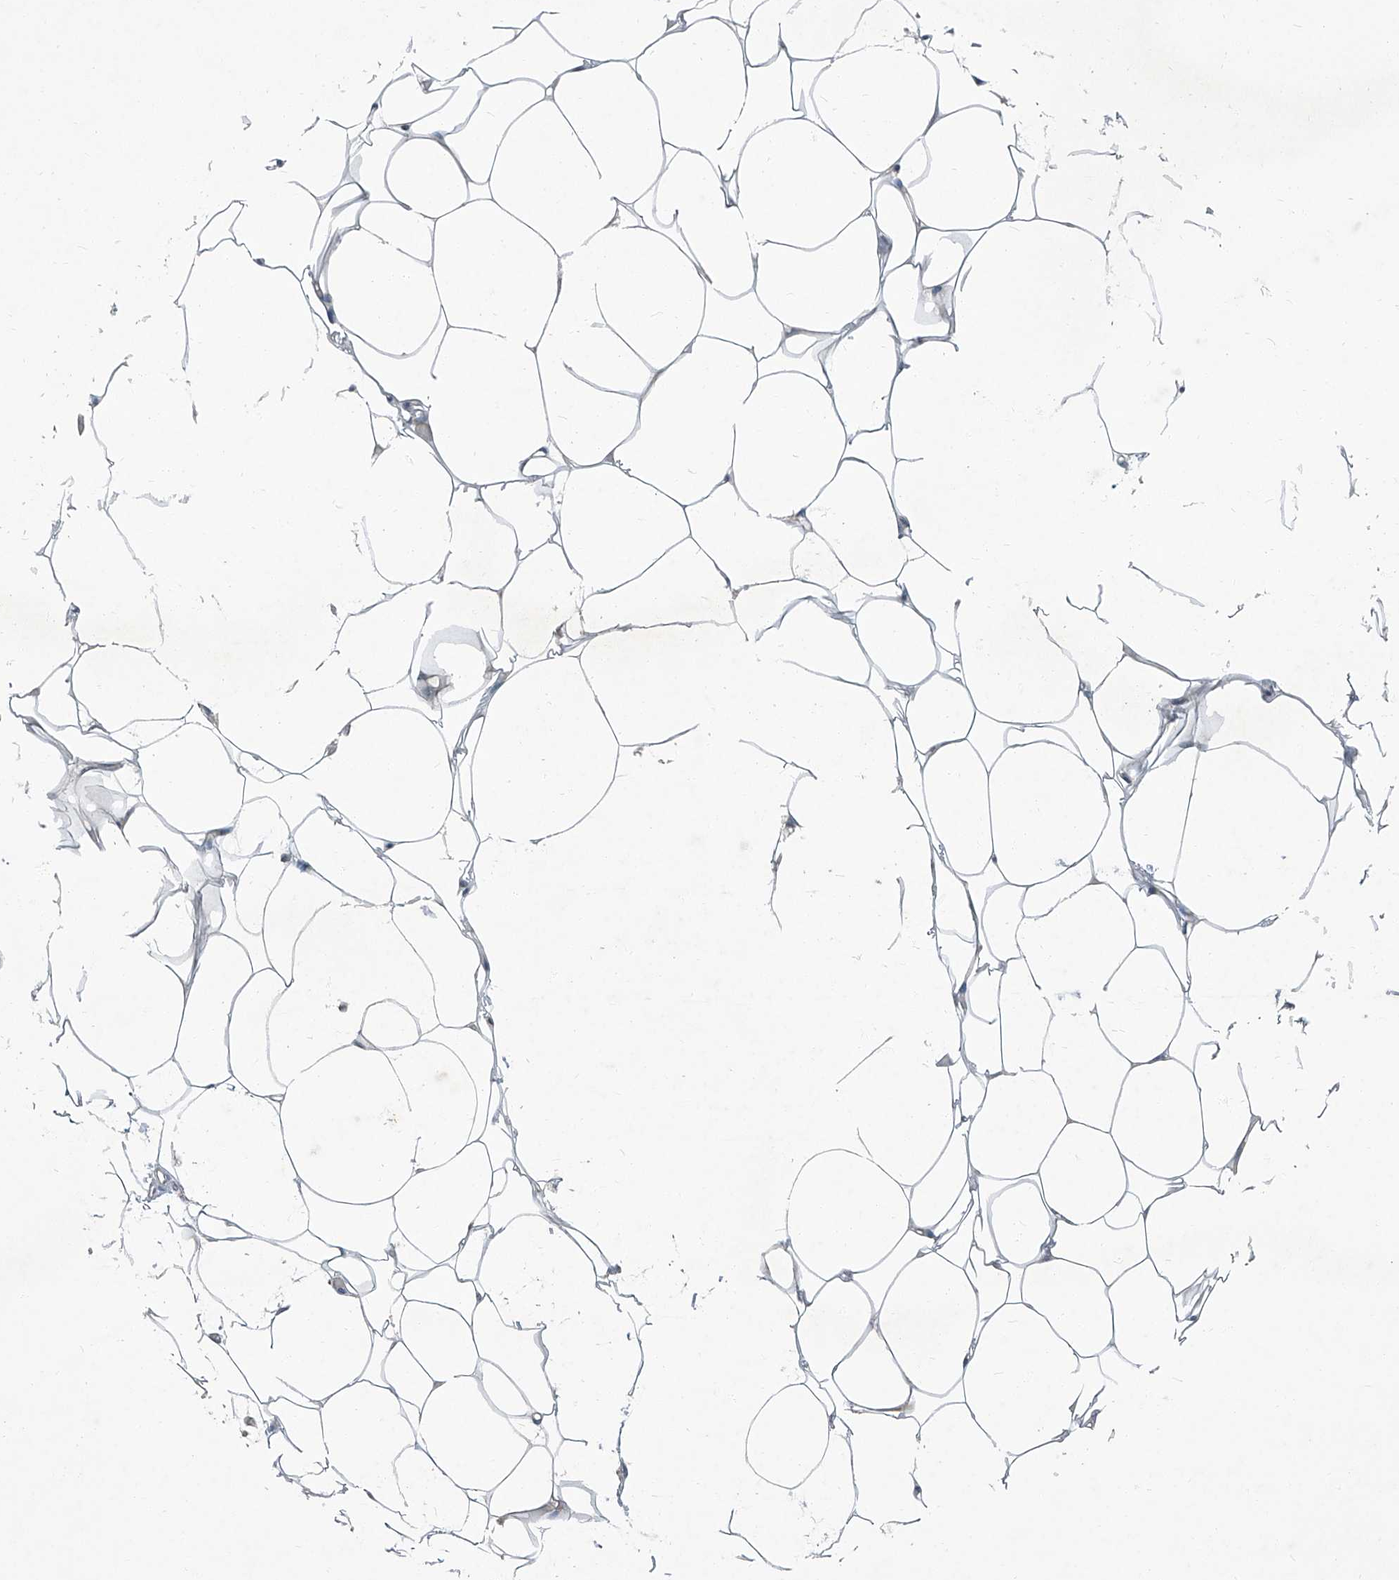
{"staining": {"intensity": "negative", "quantity": "none", "location": "none"}, "tissue": "adipose tissue", "cell_type": "Adipocytes", "image_type": "normal", "snomed": [{"axis": "morphology", "description": "Normal tissue, NOS"}, {"axis": "topography", "description": "Breast"}], "caption": "A high-resolution photomicrograph shows IHC staining of benign adipose tissue, which displays no significant staining in adipocytes.", "gene": "SLC26A11", "patient": {"sex": "female", "age": 23}}